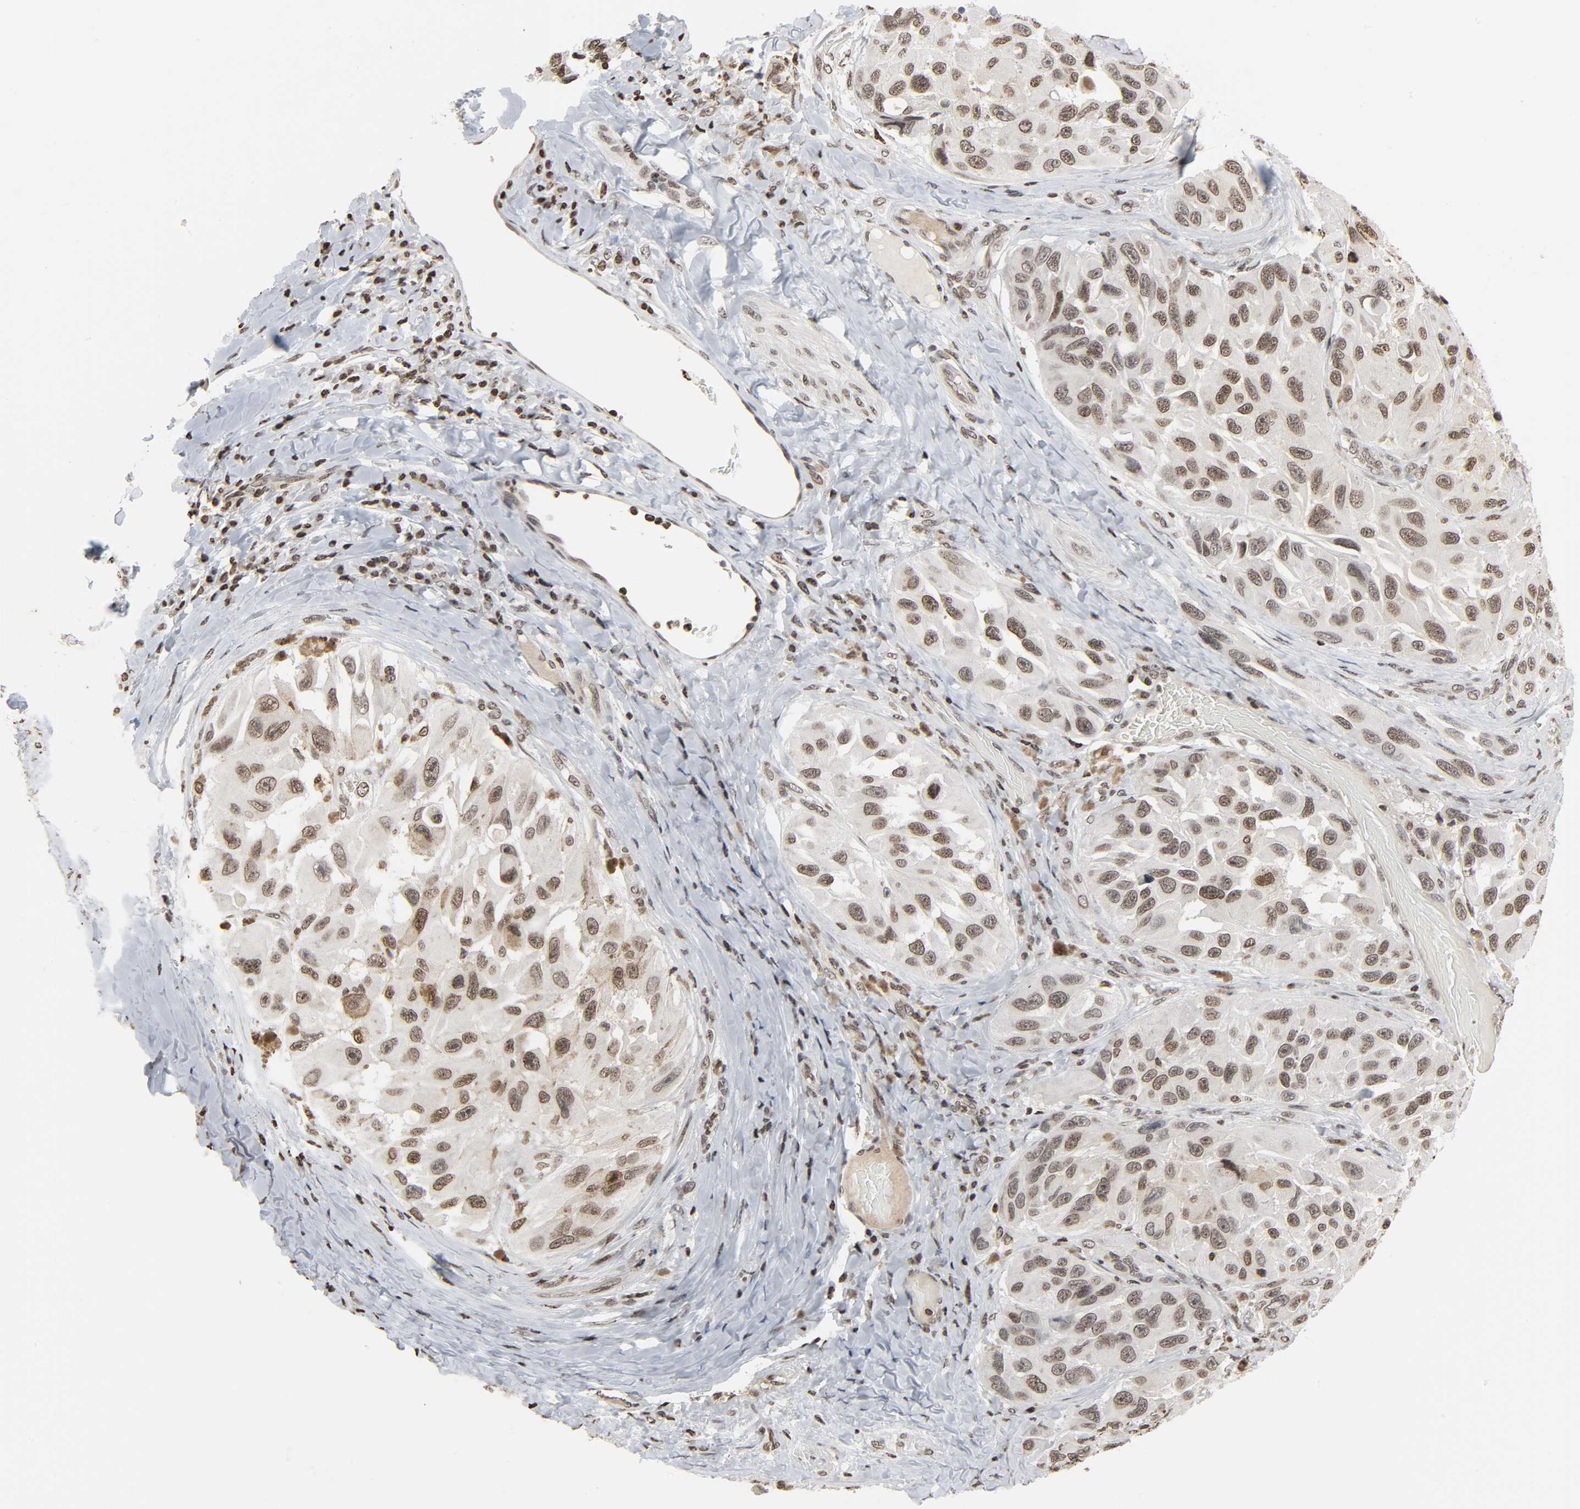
{"staining": {"intensity": "moderate", "quantity": ">75%", "location": "nuclear"}, "tissue": "melanoma", "cell_type": "Tumor cells", "image_type": "cancer", "snomed": [{"axis": "morphology", "description": "Malignant melanoma, NOS"}, {"axis": "topography", "description": "Skin"}], "caption": "High-power microscopy captured an immunohistochemistry (IHC) histopathology image of malignant melanoma, revealing moderate nuclear staining in about >75% of tumor cells.", "gene": "ELAVL1", "patient": {"sex": "female", "age": 73}}